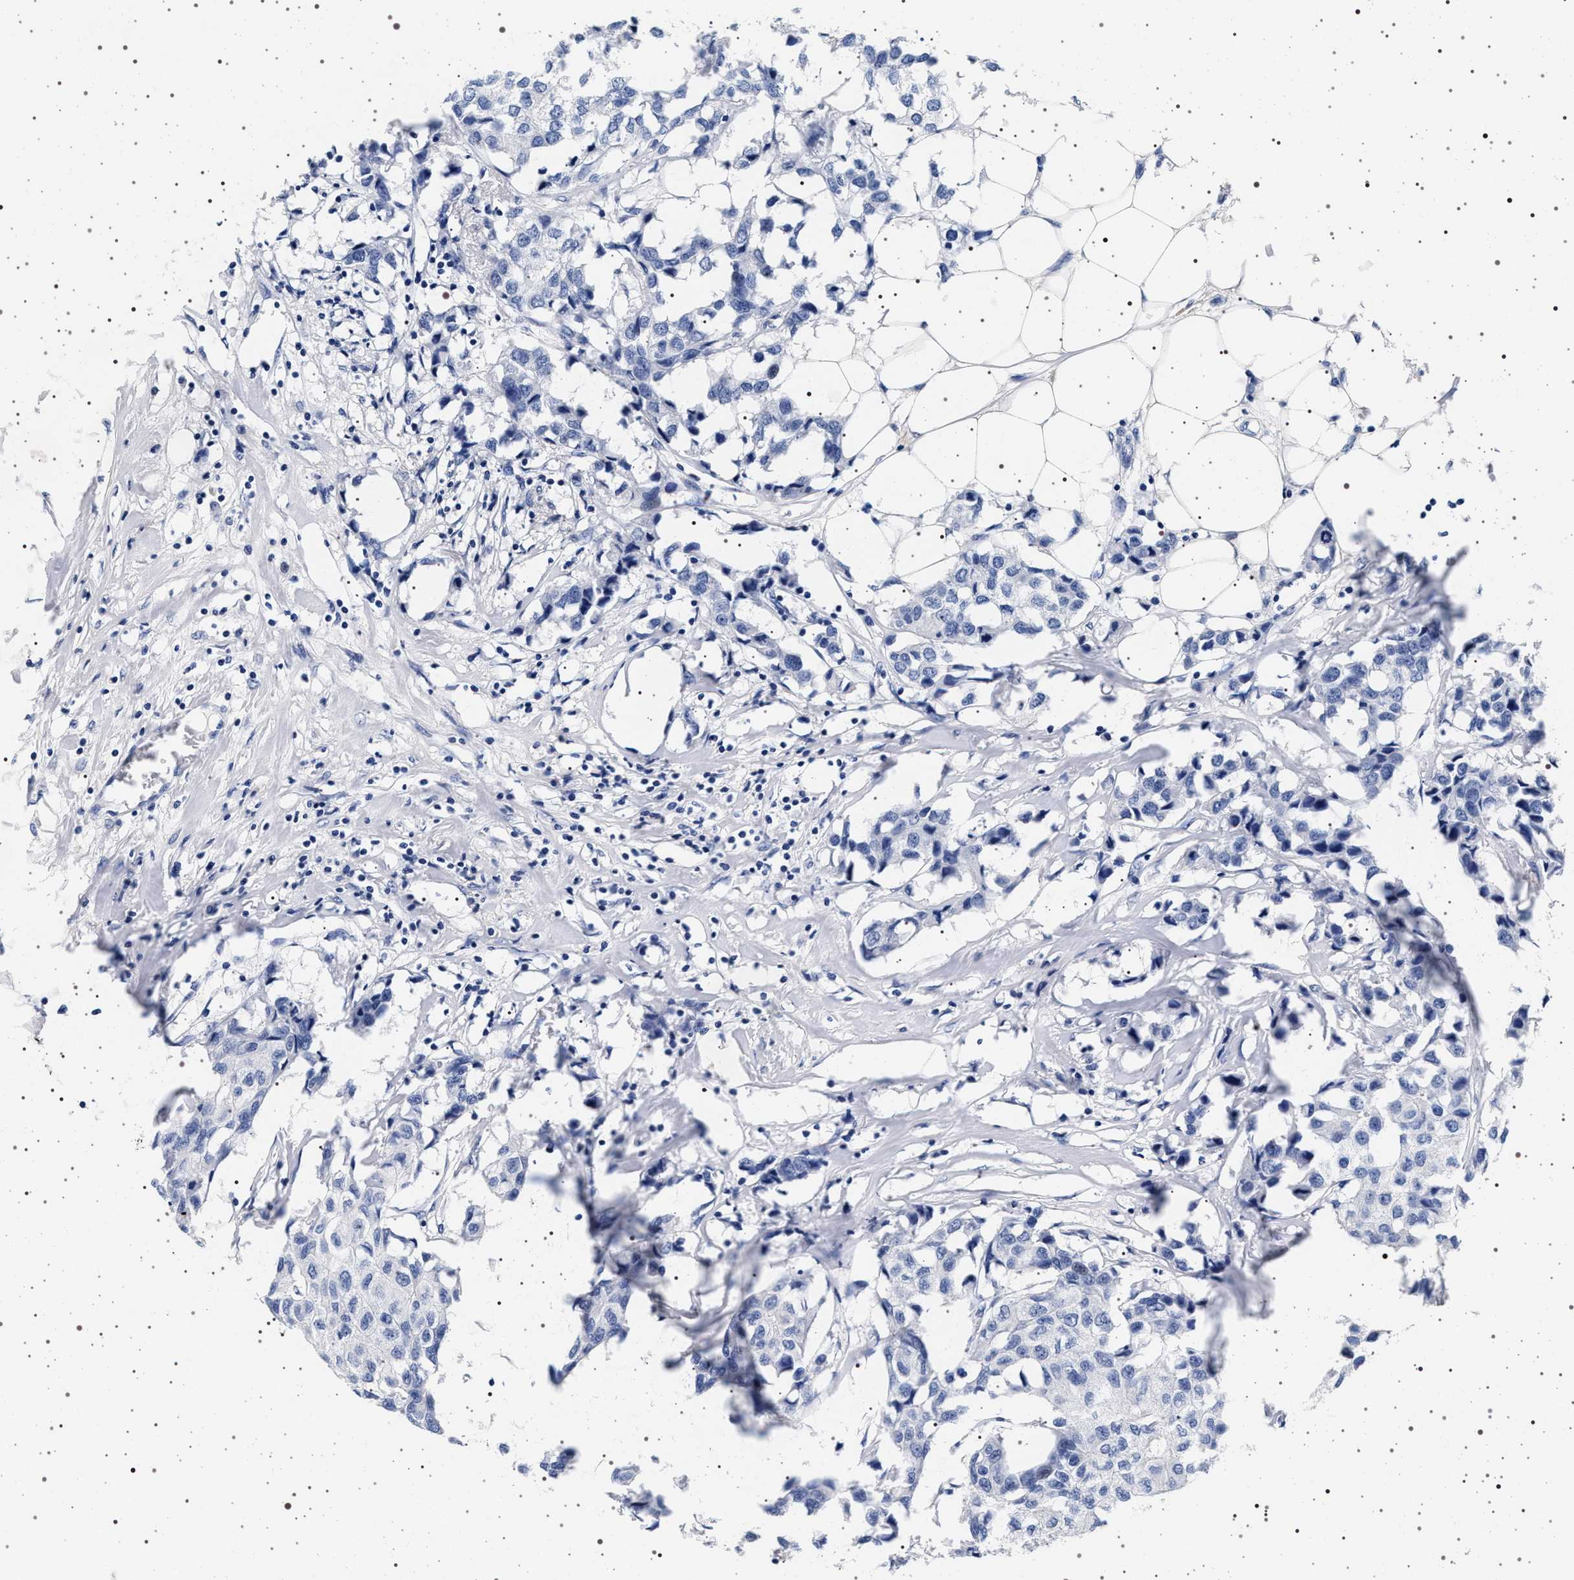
{"staining": {"intensity": "negative", "quantity": "none", "location": "none"}, "tissue": "breast cancer", "cell_type": "Tumor cells", "image_type": "cancer", "snomed": [{"axis": "morphology", "description": "Duct carcinoma"}, {"axis": "topography", "description": "Breast"}], "caption": "A histopathology image of intraductal carcinoma (breast) stained for a protein exhibits no brown staining in tumor cells. The staining is performed using DAB brown chromogen with nuclei counter-stained in using hematoxylin.", "gene": "MAPK10", "patient": {"sex": "female", "age": 80}}